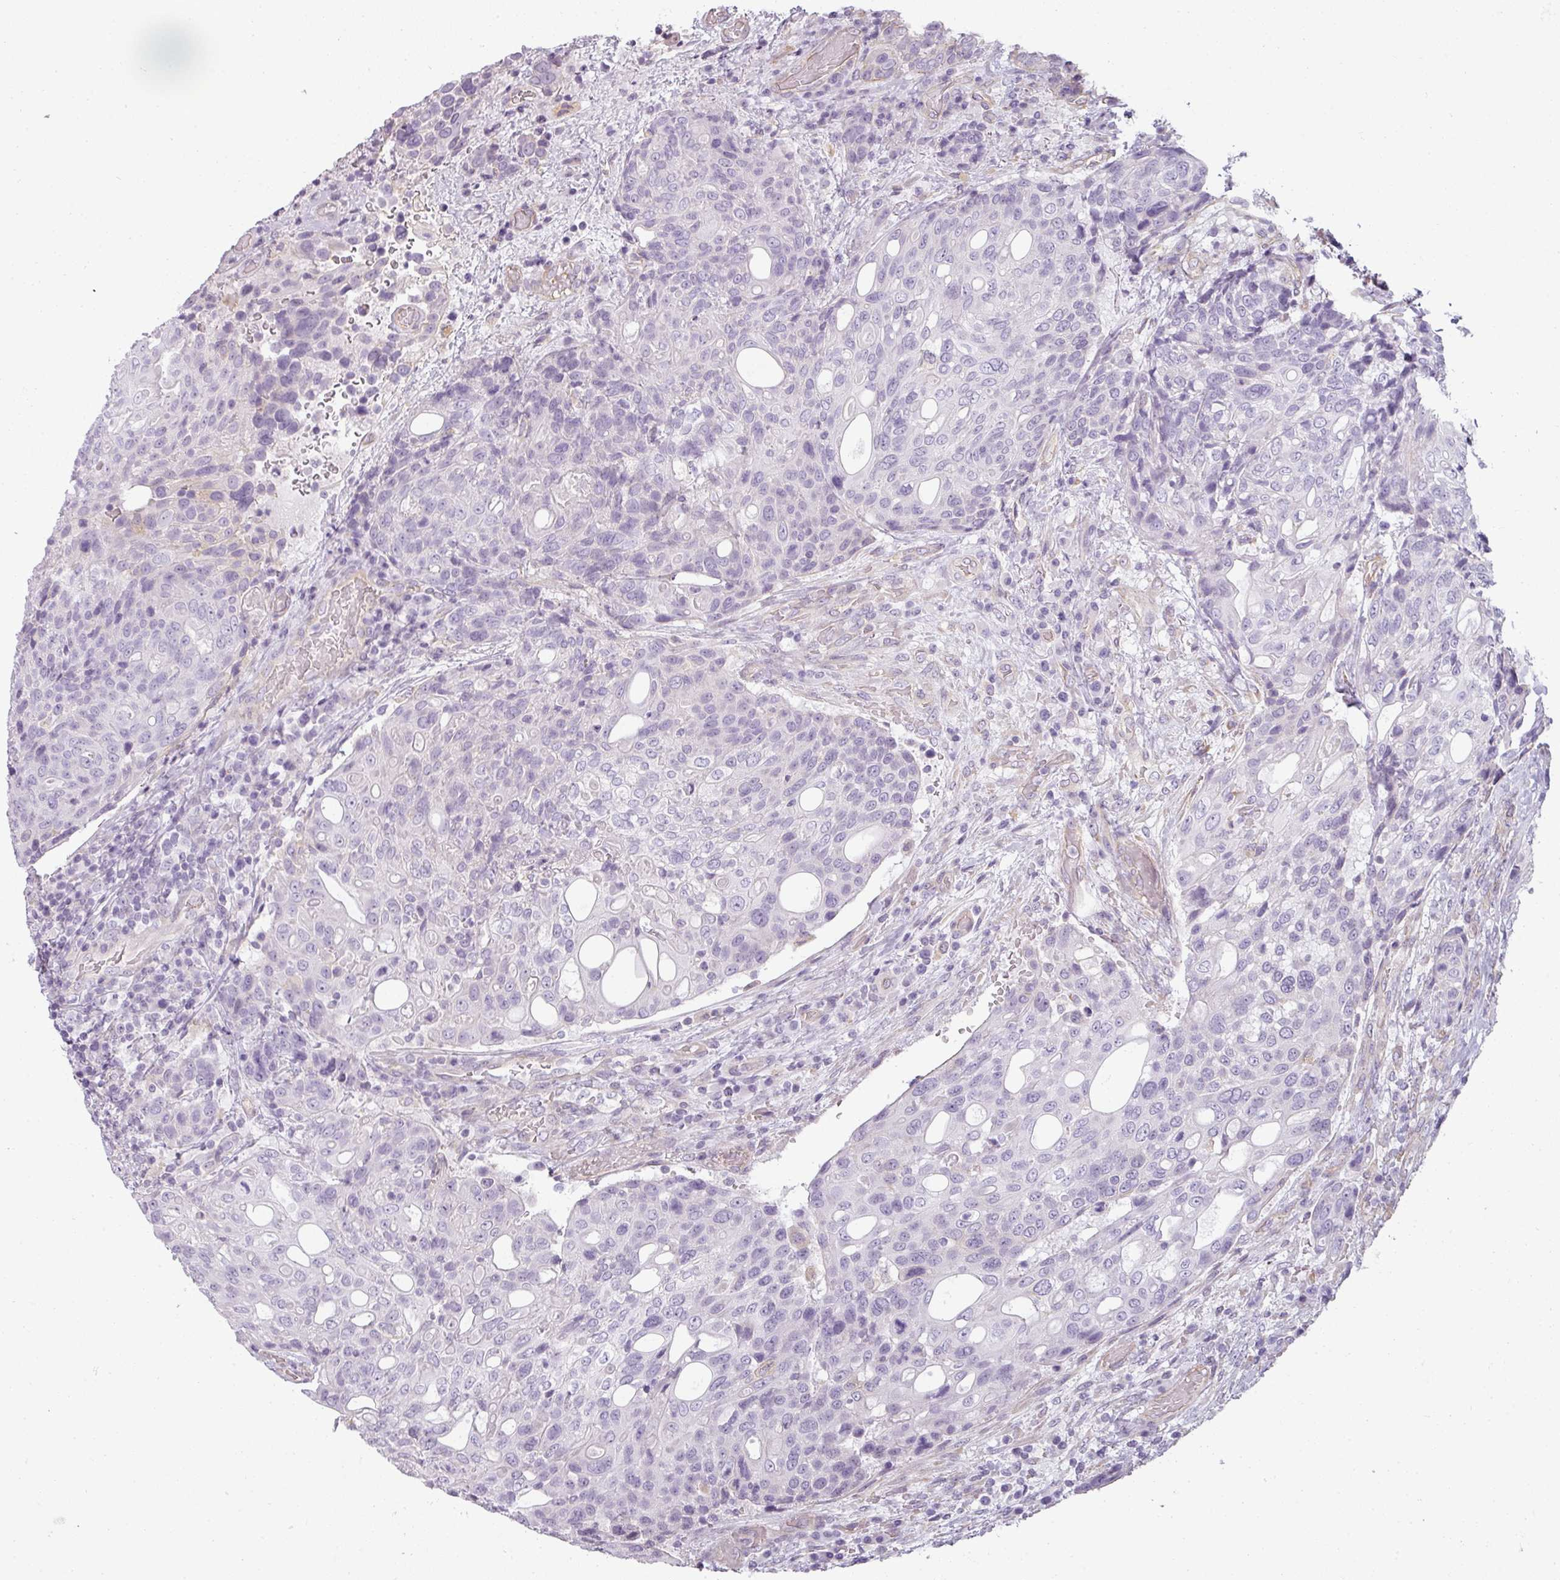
{"staining": {"intensity": "negative", "quantity": "none", "location": "none"}, "tissue": "urothelial cancer", "cell_type": "Tumor cells", "image_type": "cancer", "snomed": [{"axis": "morphology", "description": "Urothelial carcinoma, High grade"}, {"axis": "topography", "description": "Urinary bladder"}], "caption": "This is a histopathology image of IHC staining of high-grade urothelial carcinoma, which shows no positivity in tumor cells.", "gene": "ASB1", "patient": {"sex": "female", "age": 70}}